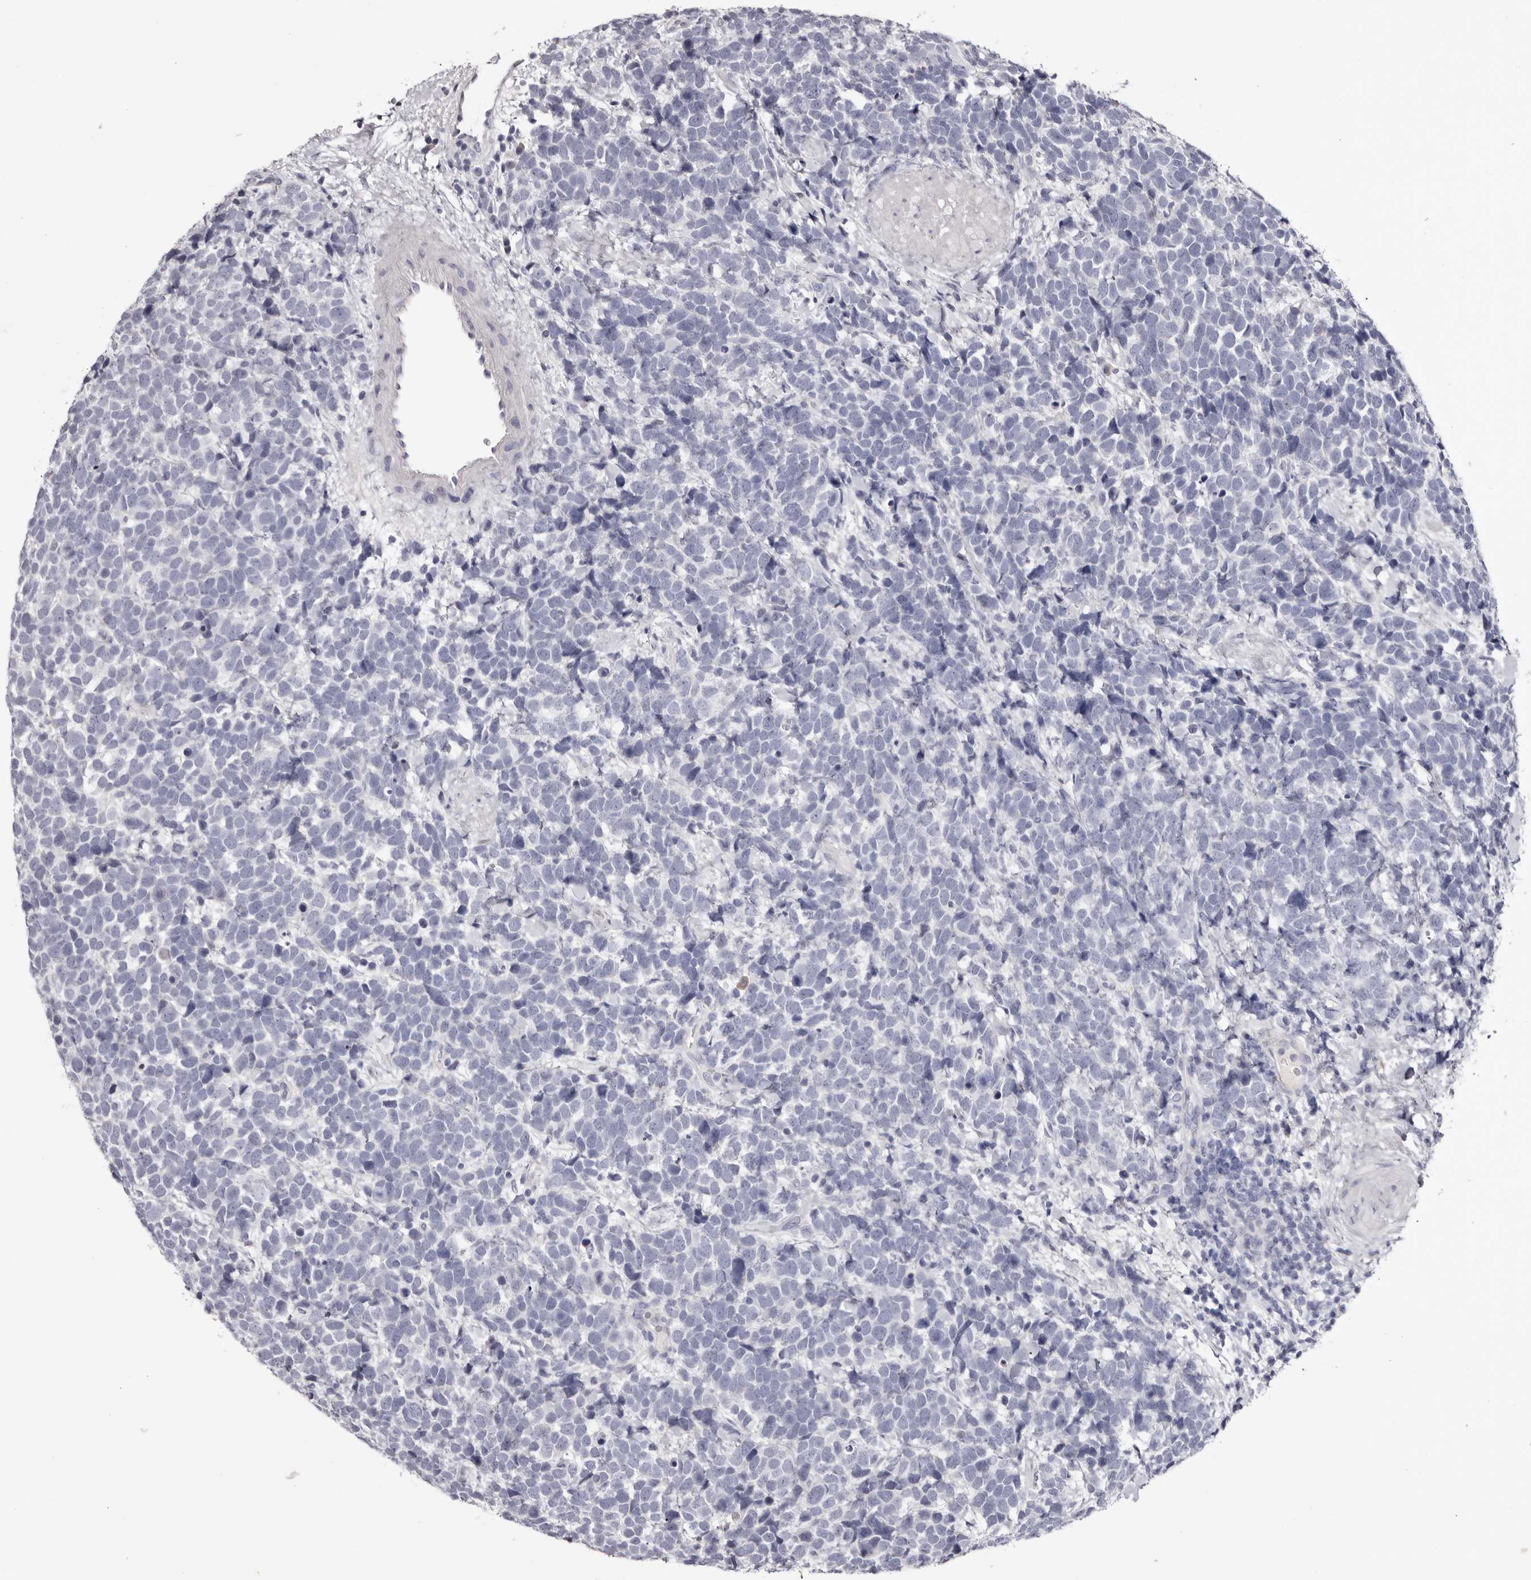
{"staining": {"intensity": "negative", "quantity": "none", "location": "none"}, "tissue": "urothelial cancer", "cell_type": "Tumor cells", "image_type": "cancer", "snomed": [{"axis": "morphology", "description": "Urothelial carcinoma, High grade"}, {"axis": "topography", "description": "Urinary bladder"}], "caption": "High power microscopy micrograph of an immunohistochemistry (IHC) photomicrograph of urothelial carcinoma (high-grade), revealing no significant expression in tumor cells.", "gene": "CA6", "patient": {"sex": "female", "age": 82}}